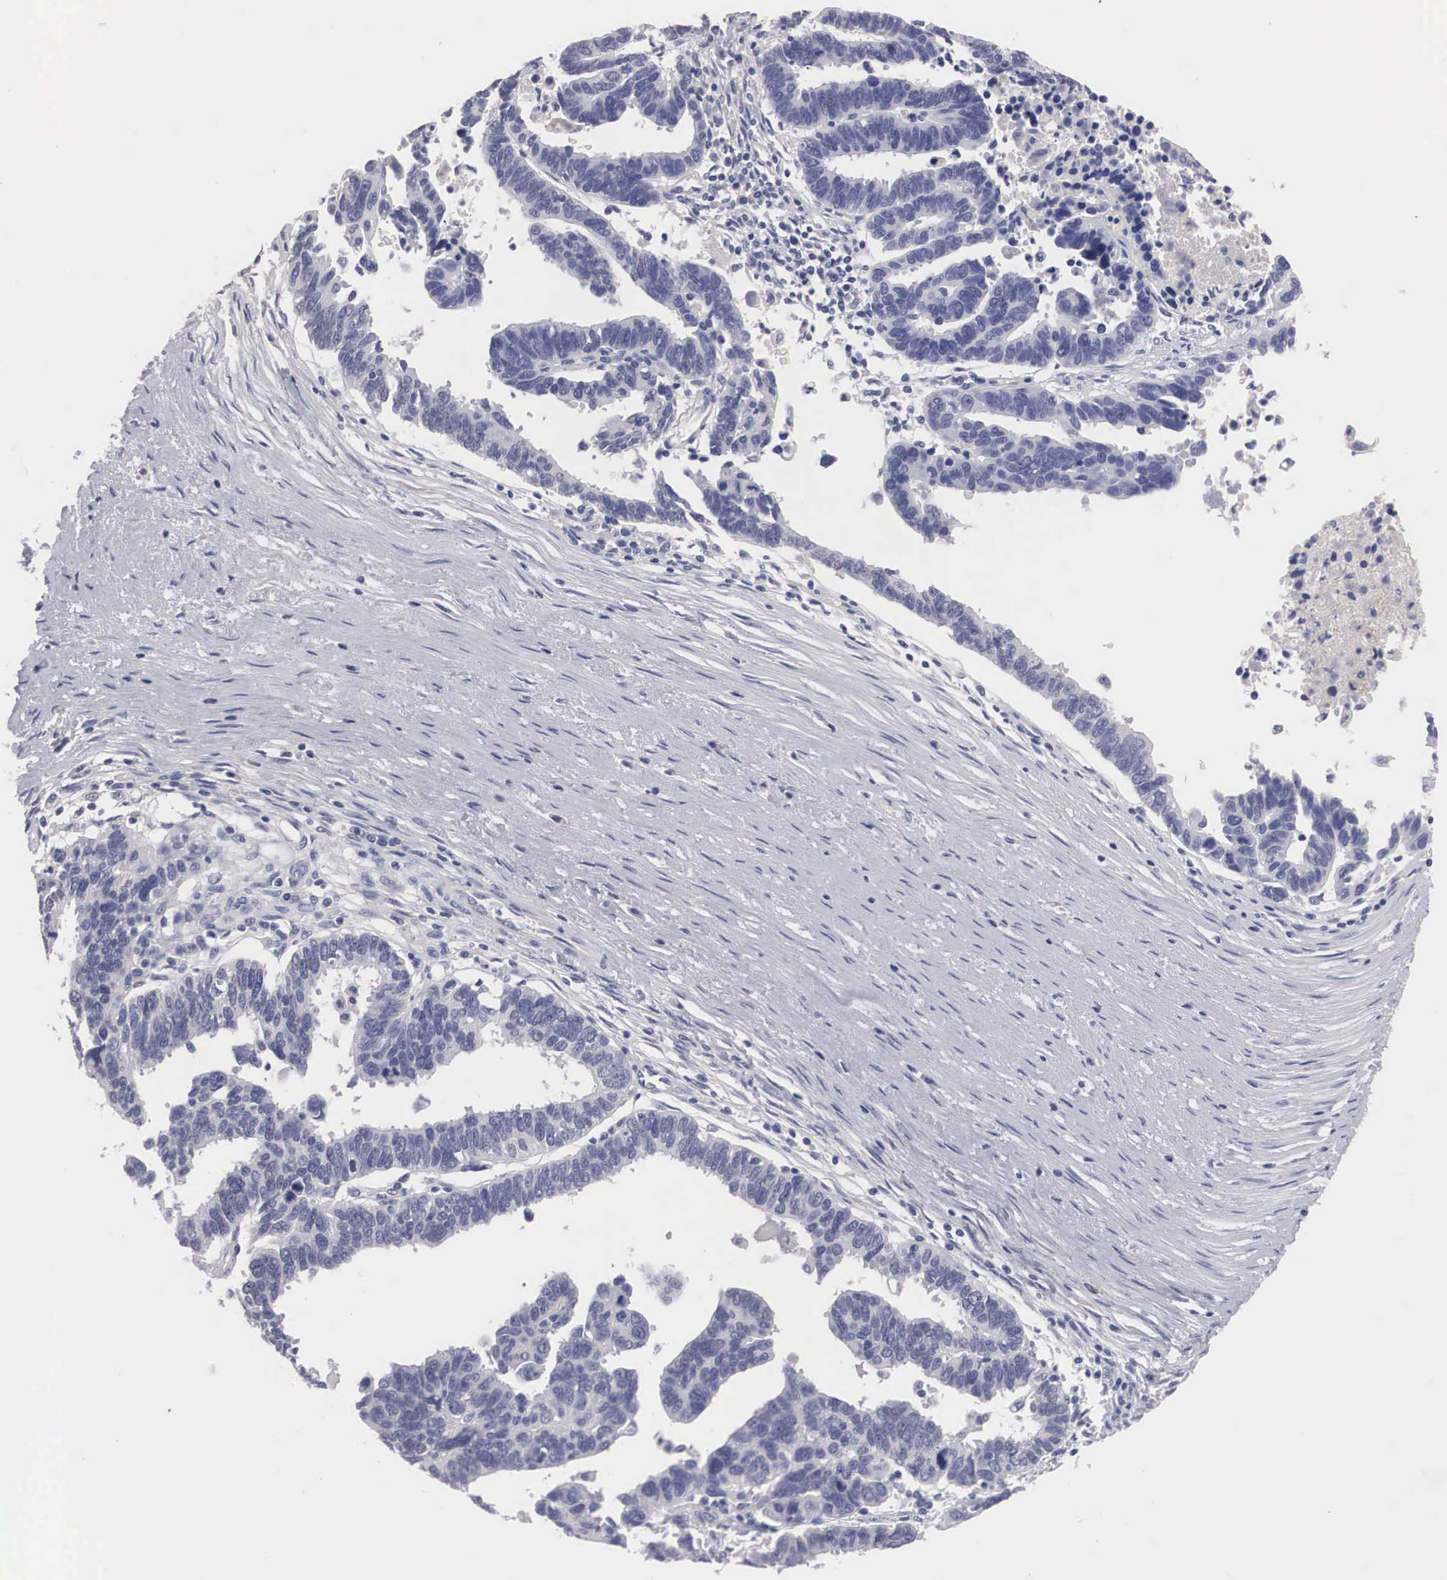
{"staining": {"intensity": "negative", "quantity": "none", "location": "none"}, "tissue": "ovarian cancer", "cell_type": "Tumor cells", "image_type": "cancer", "snomed": [{"axis": "morphology", "description": "Carcinoma, endometroid"}, {"axis": "morphology", "description": "Cystadenocarcinoma, serous, NOS"}, {"axis": "topography", "description": "Ovary"}], "caption": "Image shows no significant protein expression in tumor cells of serous cystadenocarcinoma (ovarian).", "gene": "ABHD4", "patient": {"sex": "female", "age": 45}}